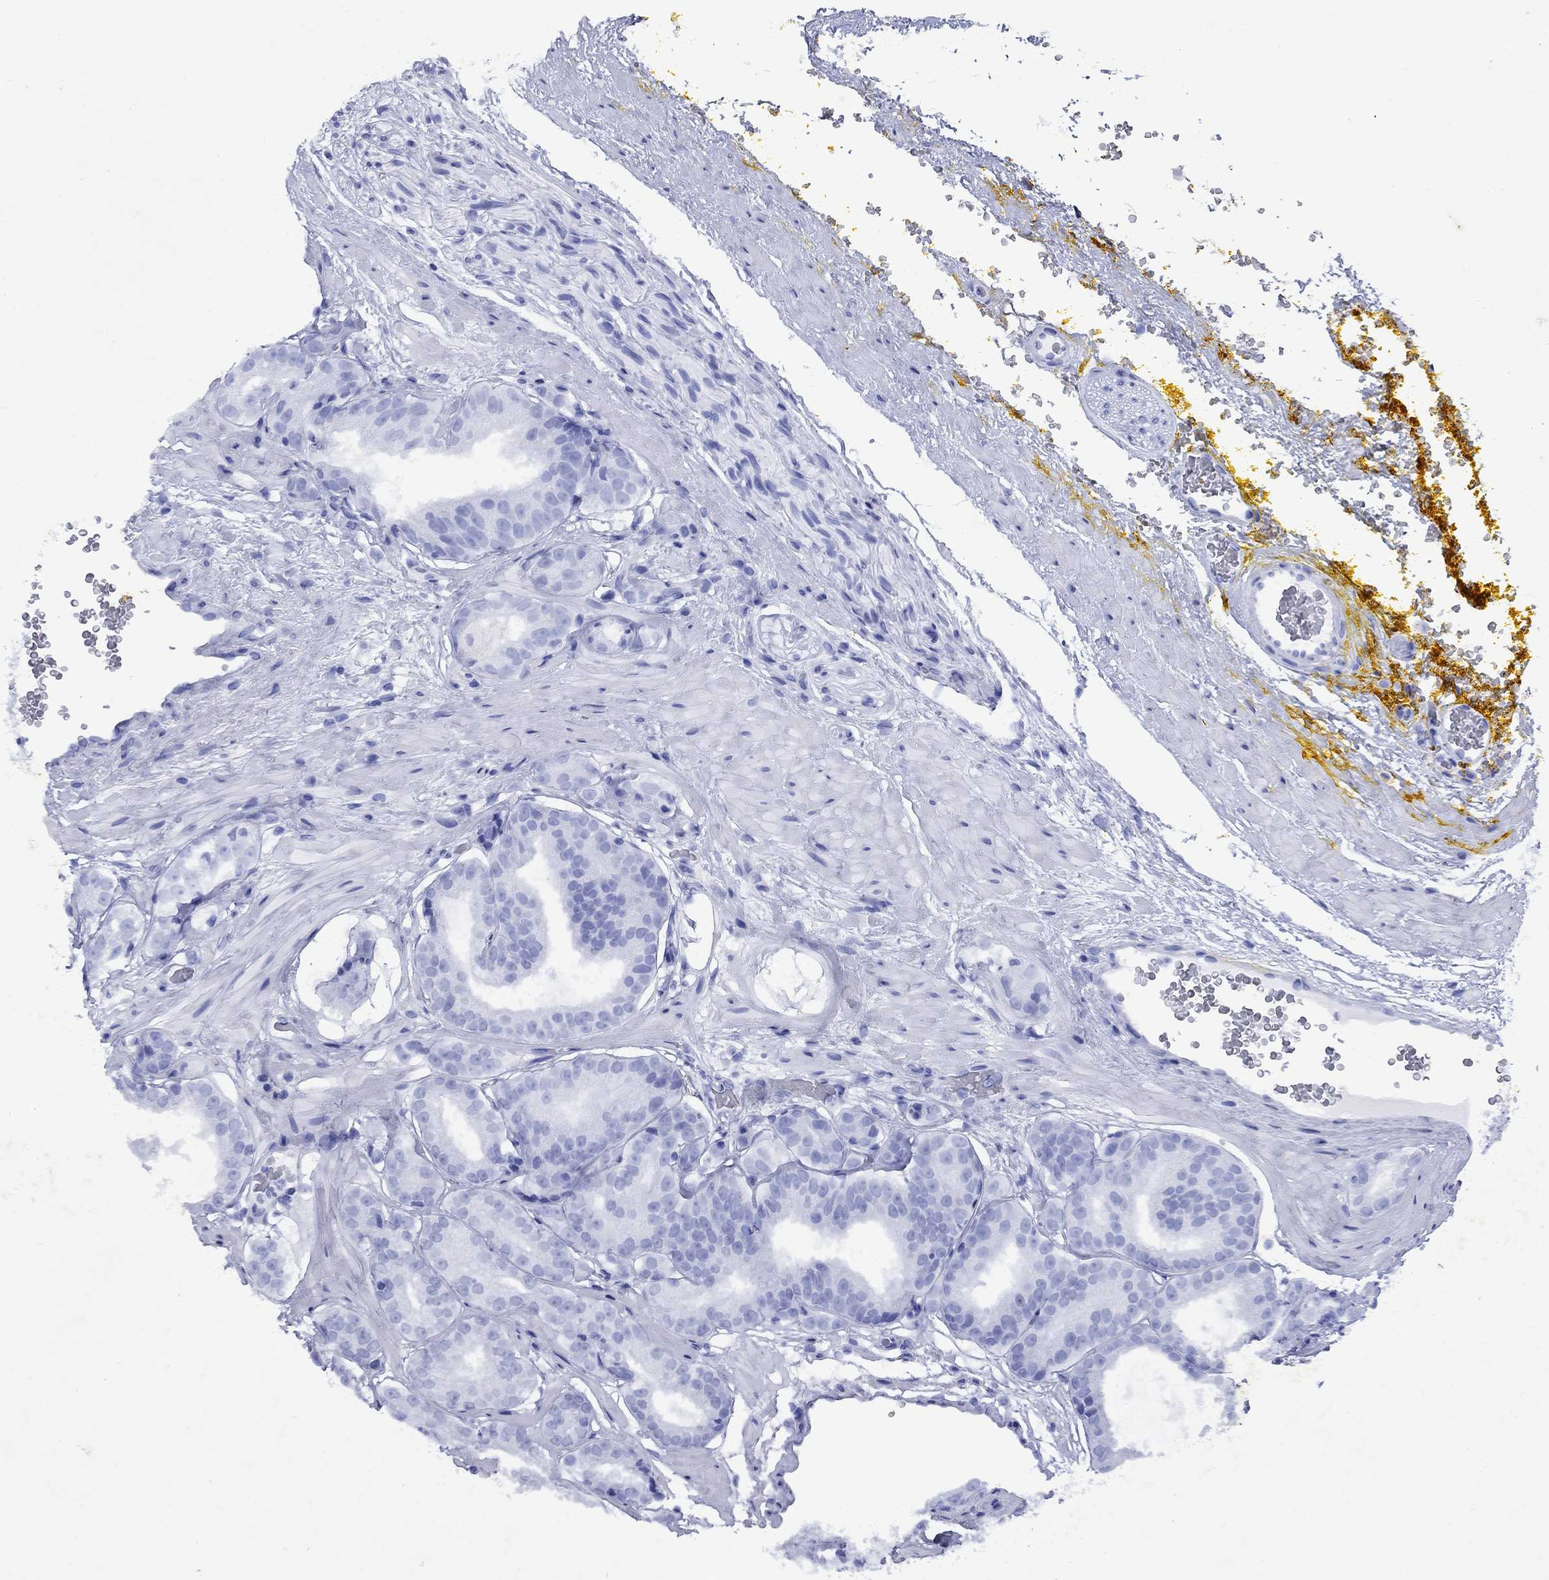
{"staining": {"intensity": "negative", "quantity": "none", "location": "none"}, "tissue": "prostate cancer", "cell_type": "Tumor cells", "image_type": "cancer", "snomed": [{"axis": "morphology", "description": "Adenocarcinoma, Low grade"}, {"axis": "topography", "description": "Prostate"}], "caption": "High power microscopy photomicrograph of an IHC image of prostate cancer, revealing no significant staining in tumor cells. (IHC, brightfield microscopy, high magnification).", "gene": "CD1A", "patient": {"sex": "male", "age": 60}}